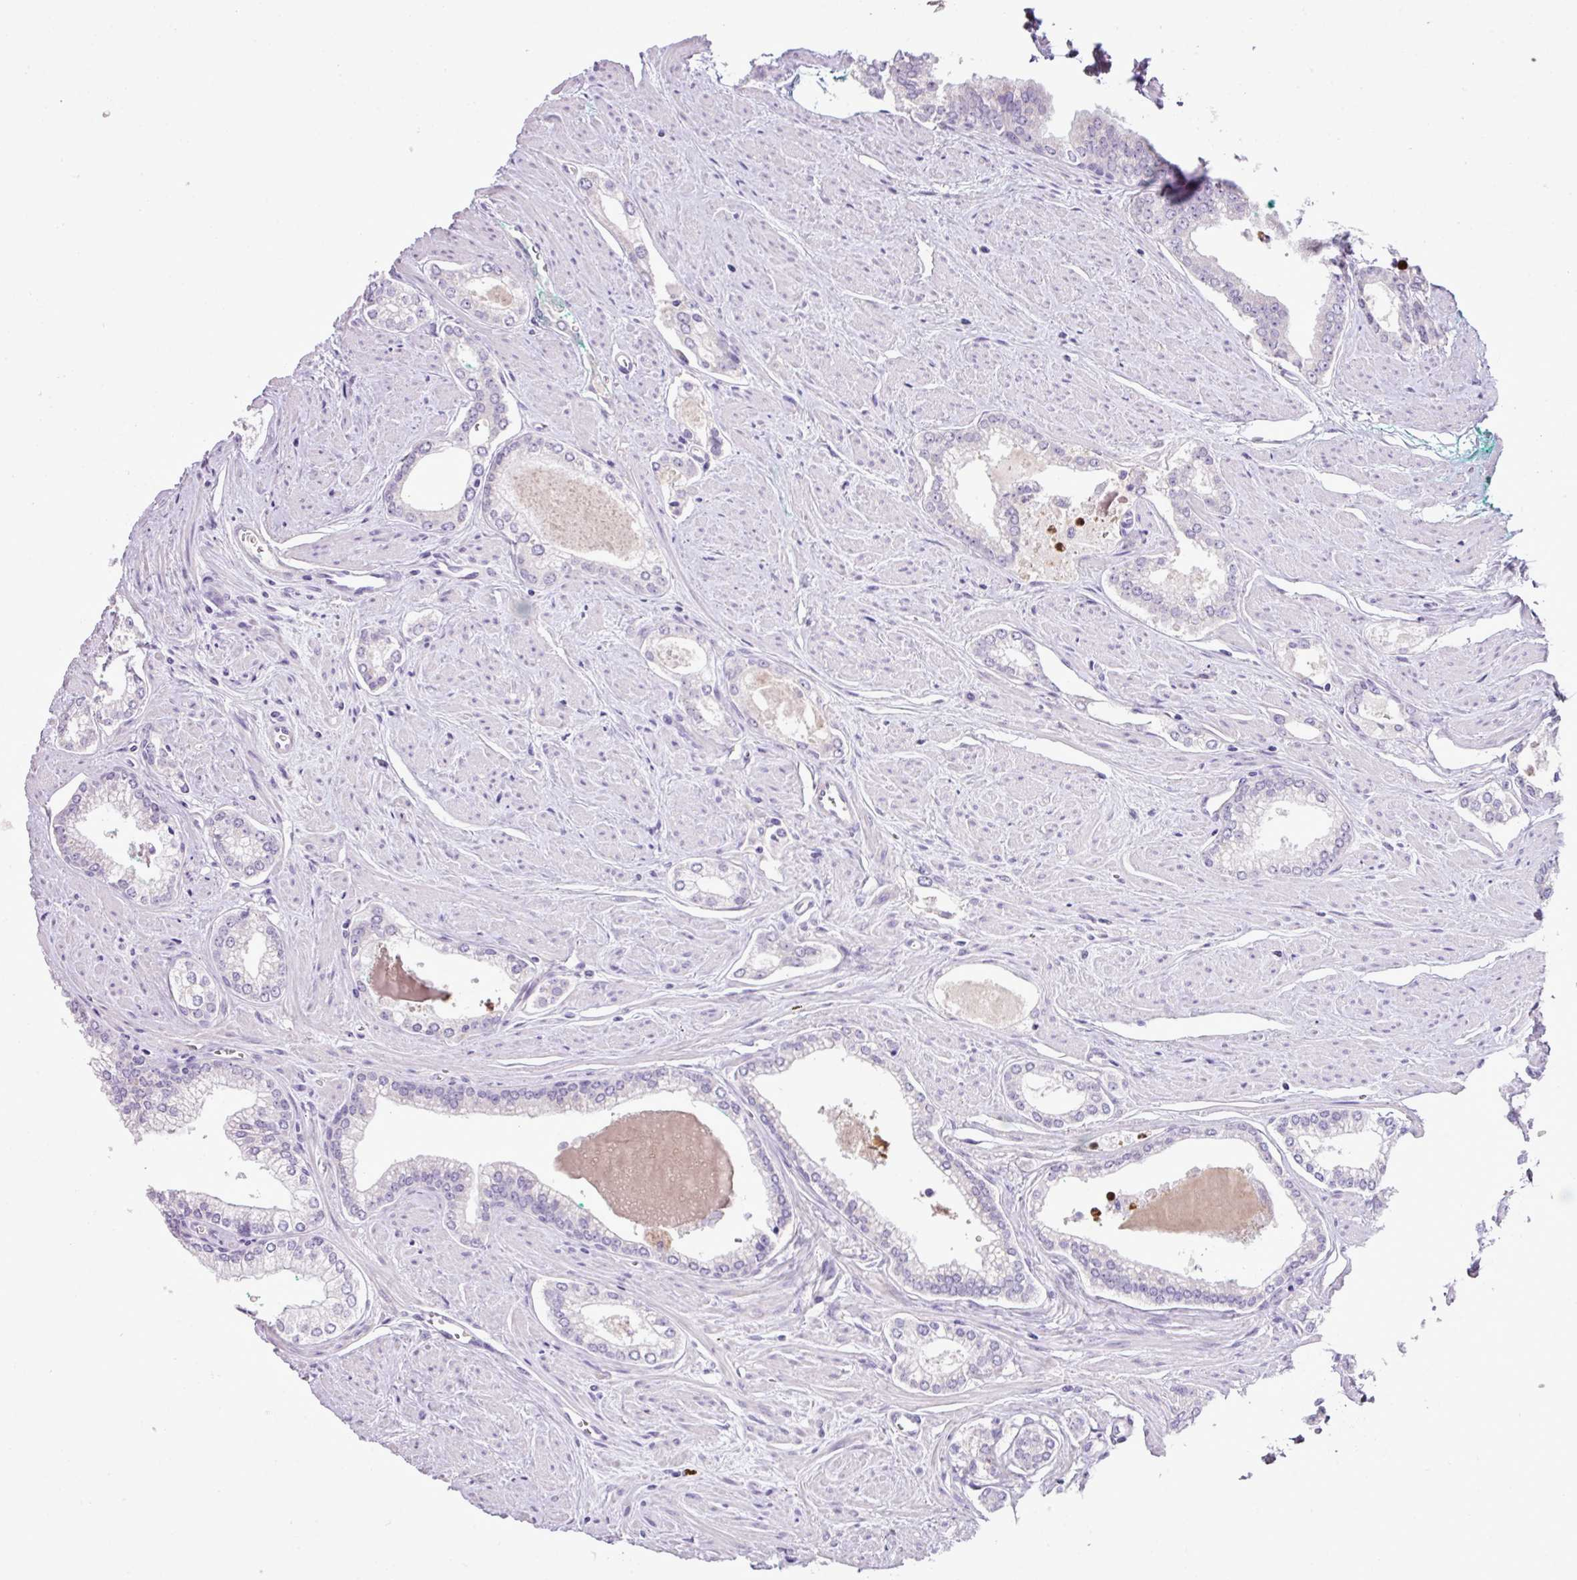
{"staining": {"intensity": "negative", "quantity": "none", "location": "none"}, "tissue": "prostate cancer", "cell_type": "Tumor cells", "image_type": "cancer", "snomed": [{"axis": "morphology", "description": "Adenocarcinoma, Low grade"}, {"axis": "topography", "description": "Prostate and seminal vesicle, NOS"}], "caption": "Tumor cells show no significant expression in prostate adenocarcinoma (low-grade).", "gene": "HTR3E", "patient": {"sex": "male", "age": 60}}